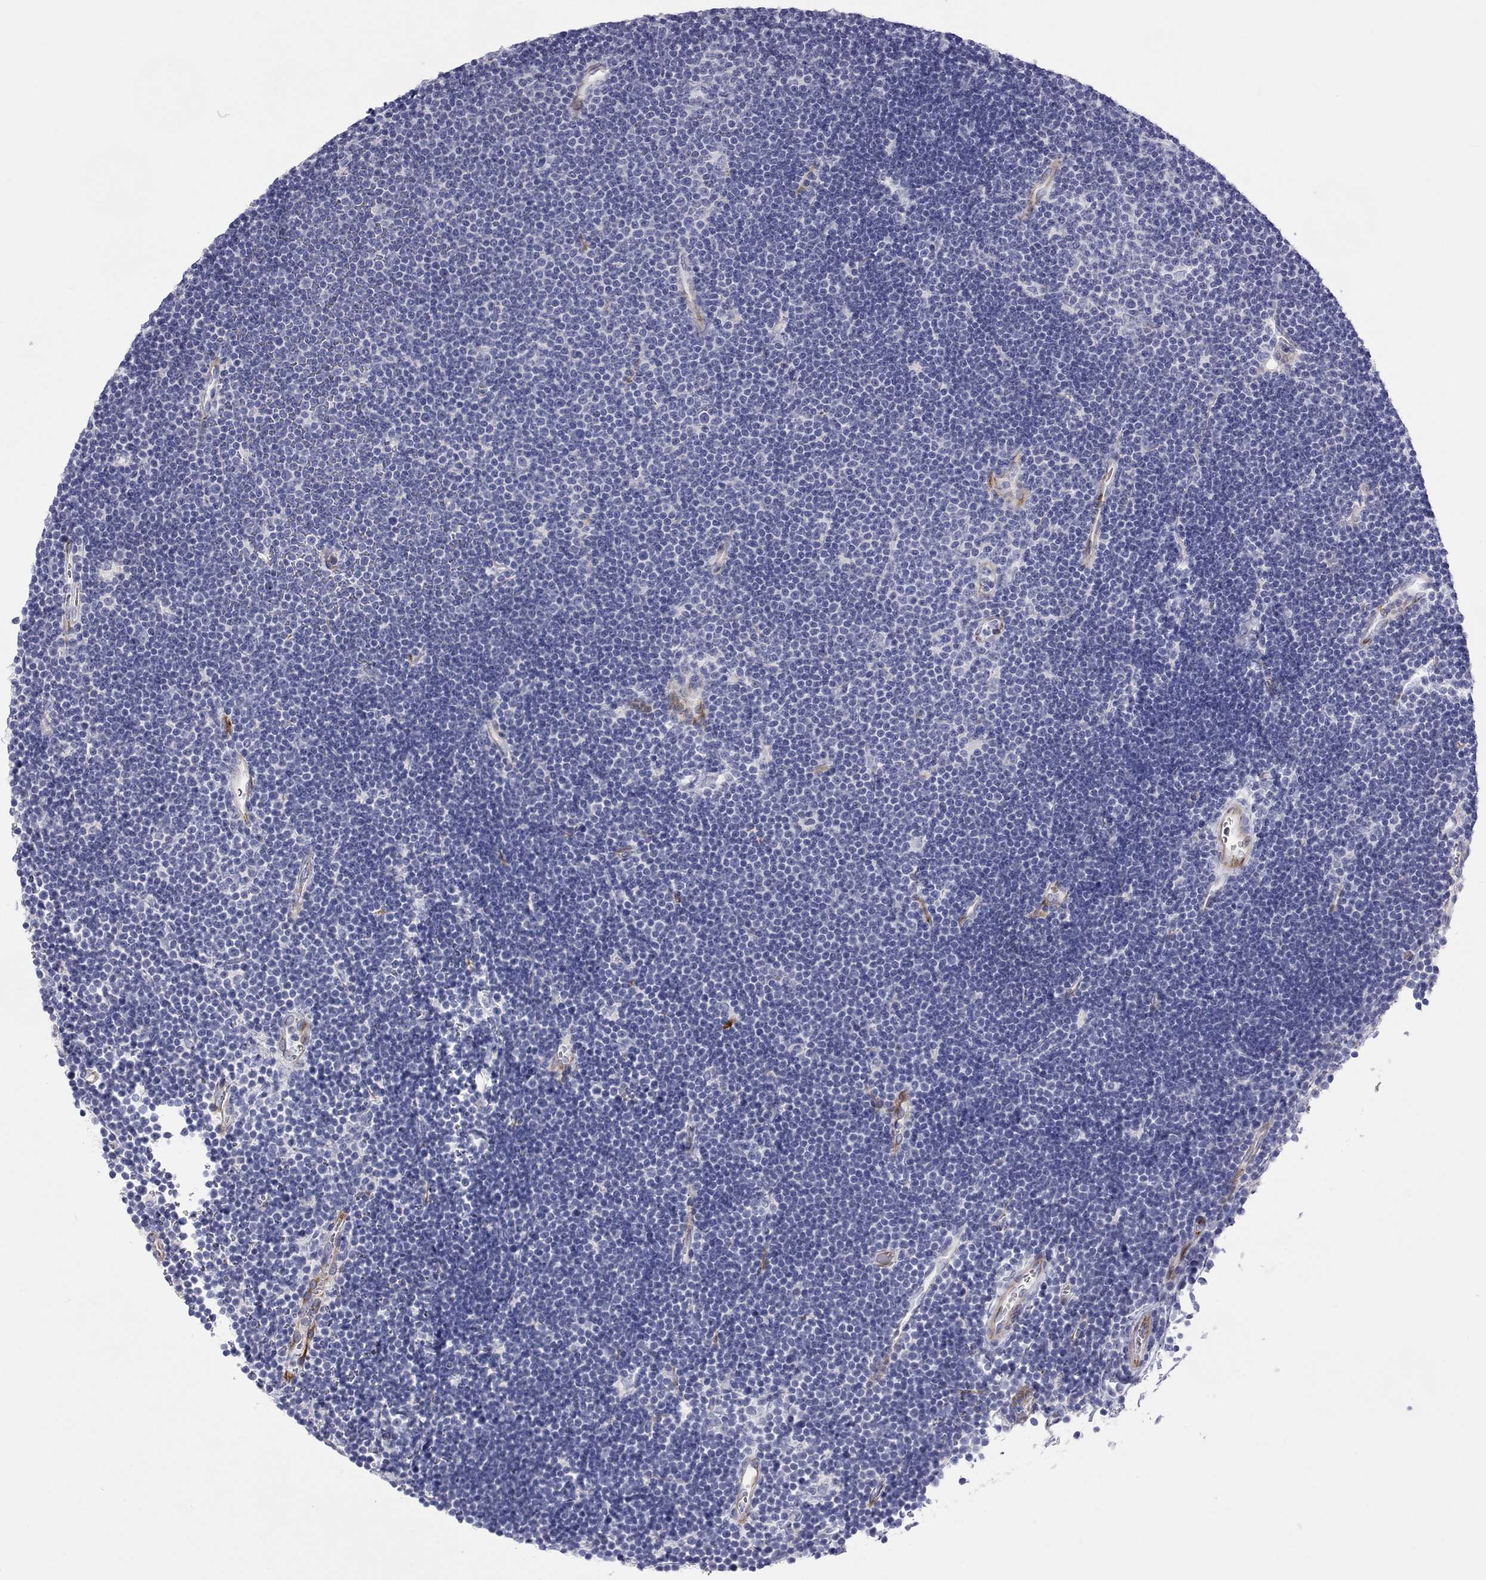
{"staining": {"intensity": "negative", "quantity": "none", "location": "none"}, "tissue": "lymphoma", "cell_type": "Tumor cells", "image_type": "cancer", "snomed": [{"axis": "morphology", "description": "Malignant lymphoma, non-Hodgkin's type, Low grade"}, {"axis": "topography", "description": "Brain"}], "caption": "Protein analysis of lymphoma displays no significant expression in tumor cells.", "gene": "PCDHGC5", "patient": {"sex": "female", "age": 66}}